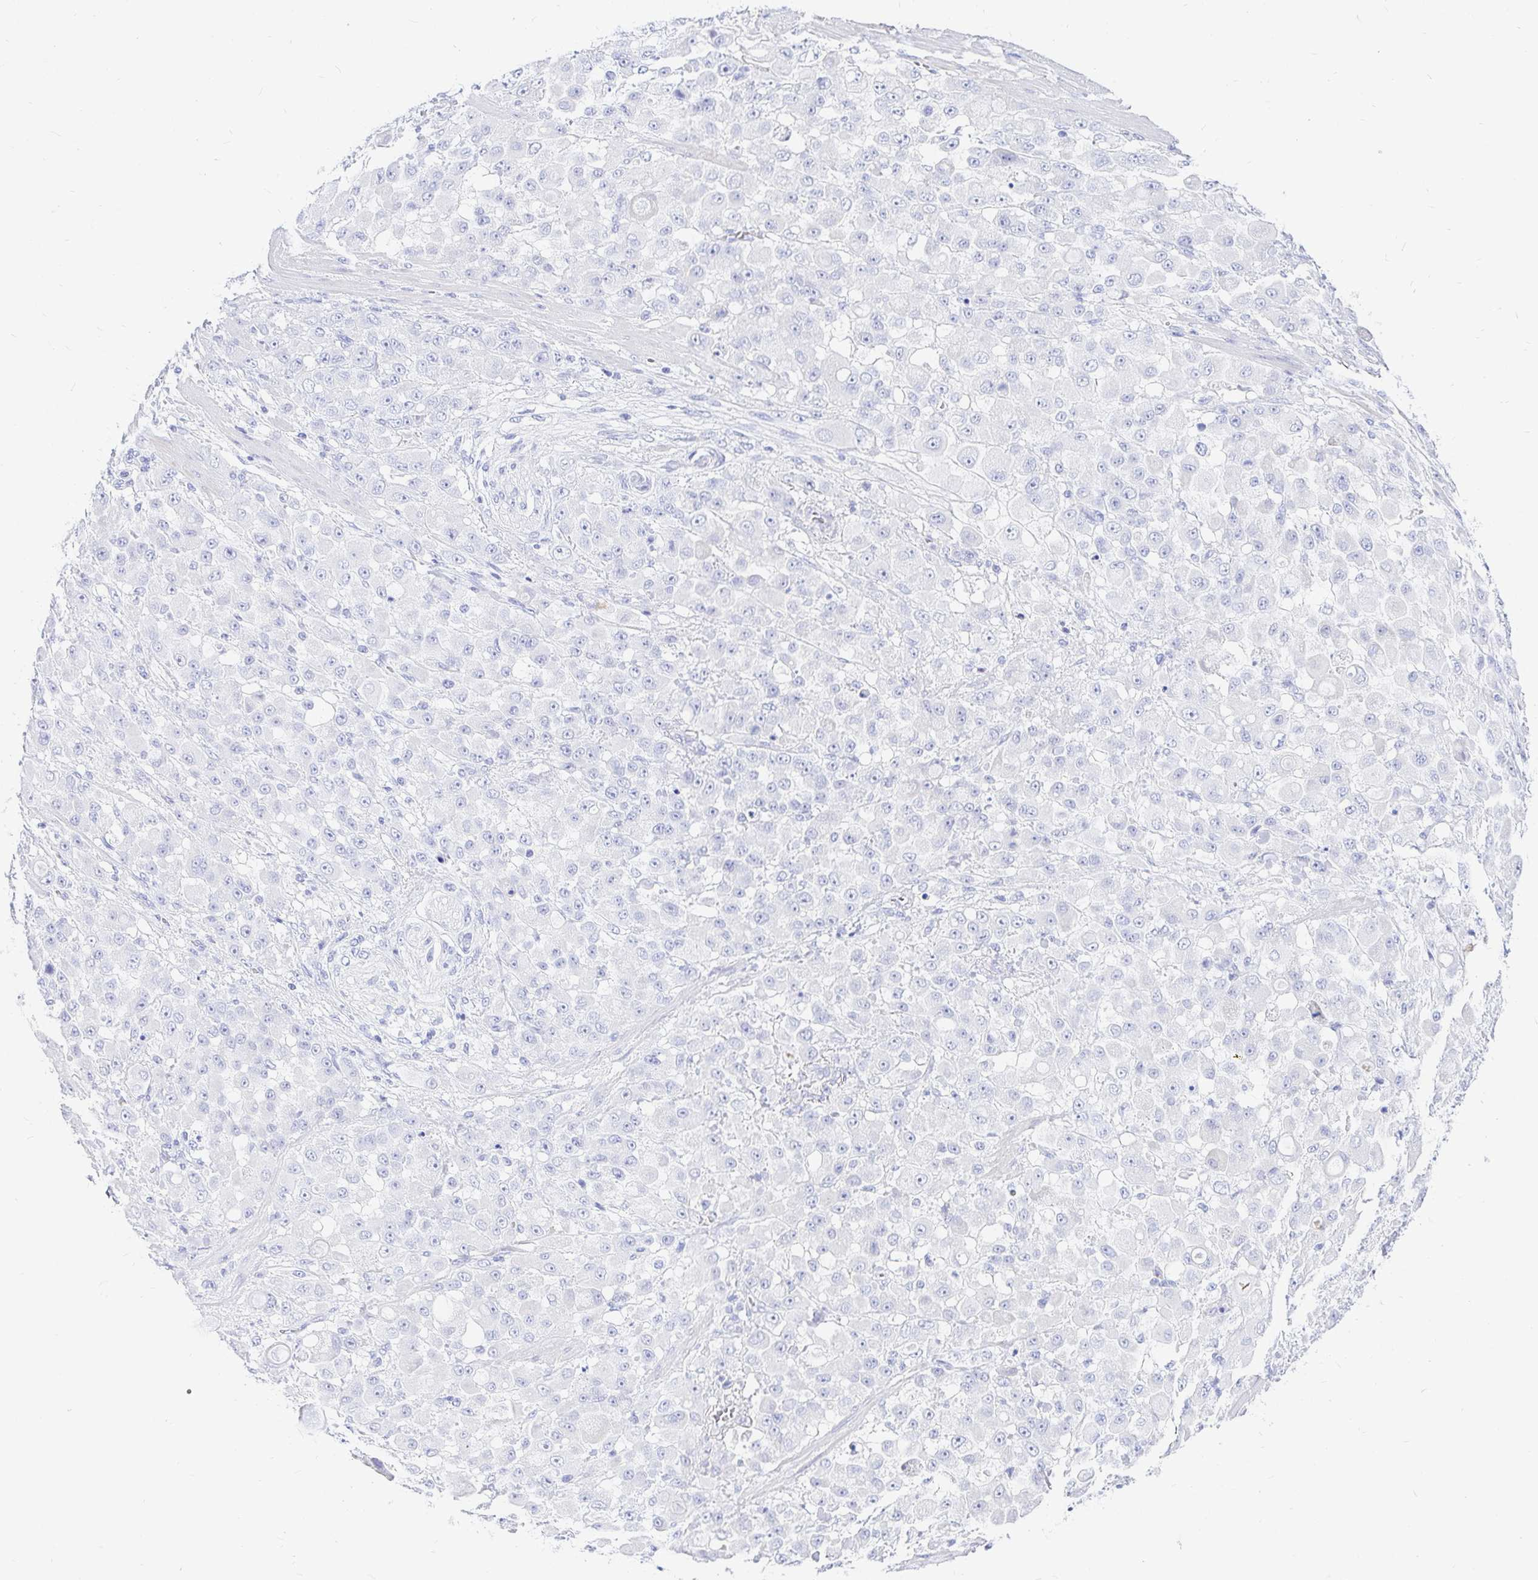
{"staining": {"intensity": "negative", "quantity": "none", "location": "none"}, "tissue": "stomach cancer", "cell_type": "Tumor cells", "image_type": "cancer", "snomed": [{"axis": "morphology", "description": "Adenocarcinoma, NOS"}, {"axis": "topography", "description": "Stomach"}], "caption": "High power microscopy image of an immunohistochemistry image of stomach cancer (adenocarcinoma), revealing no significant positivity in tumor cells.", "gene": "NR2E1", "patient": {"sex": "female", "age": 76}}